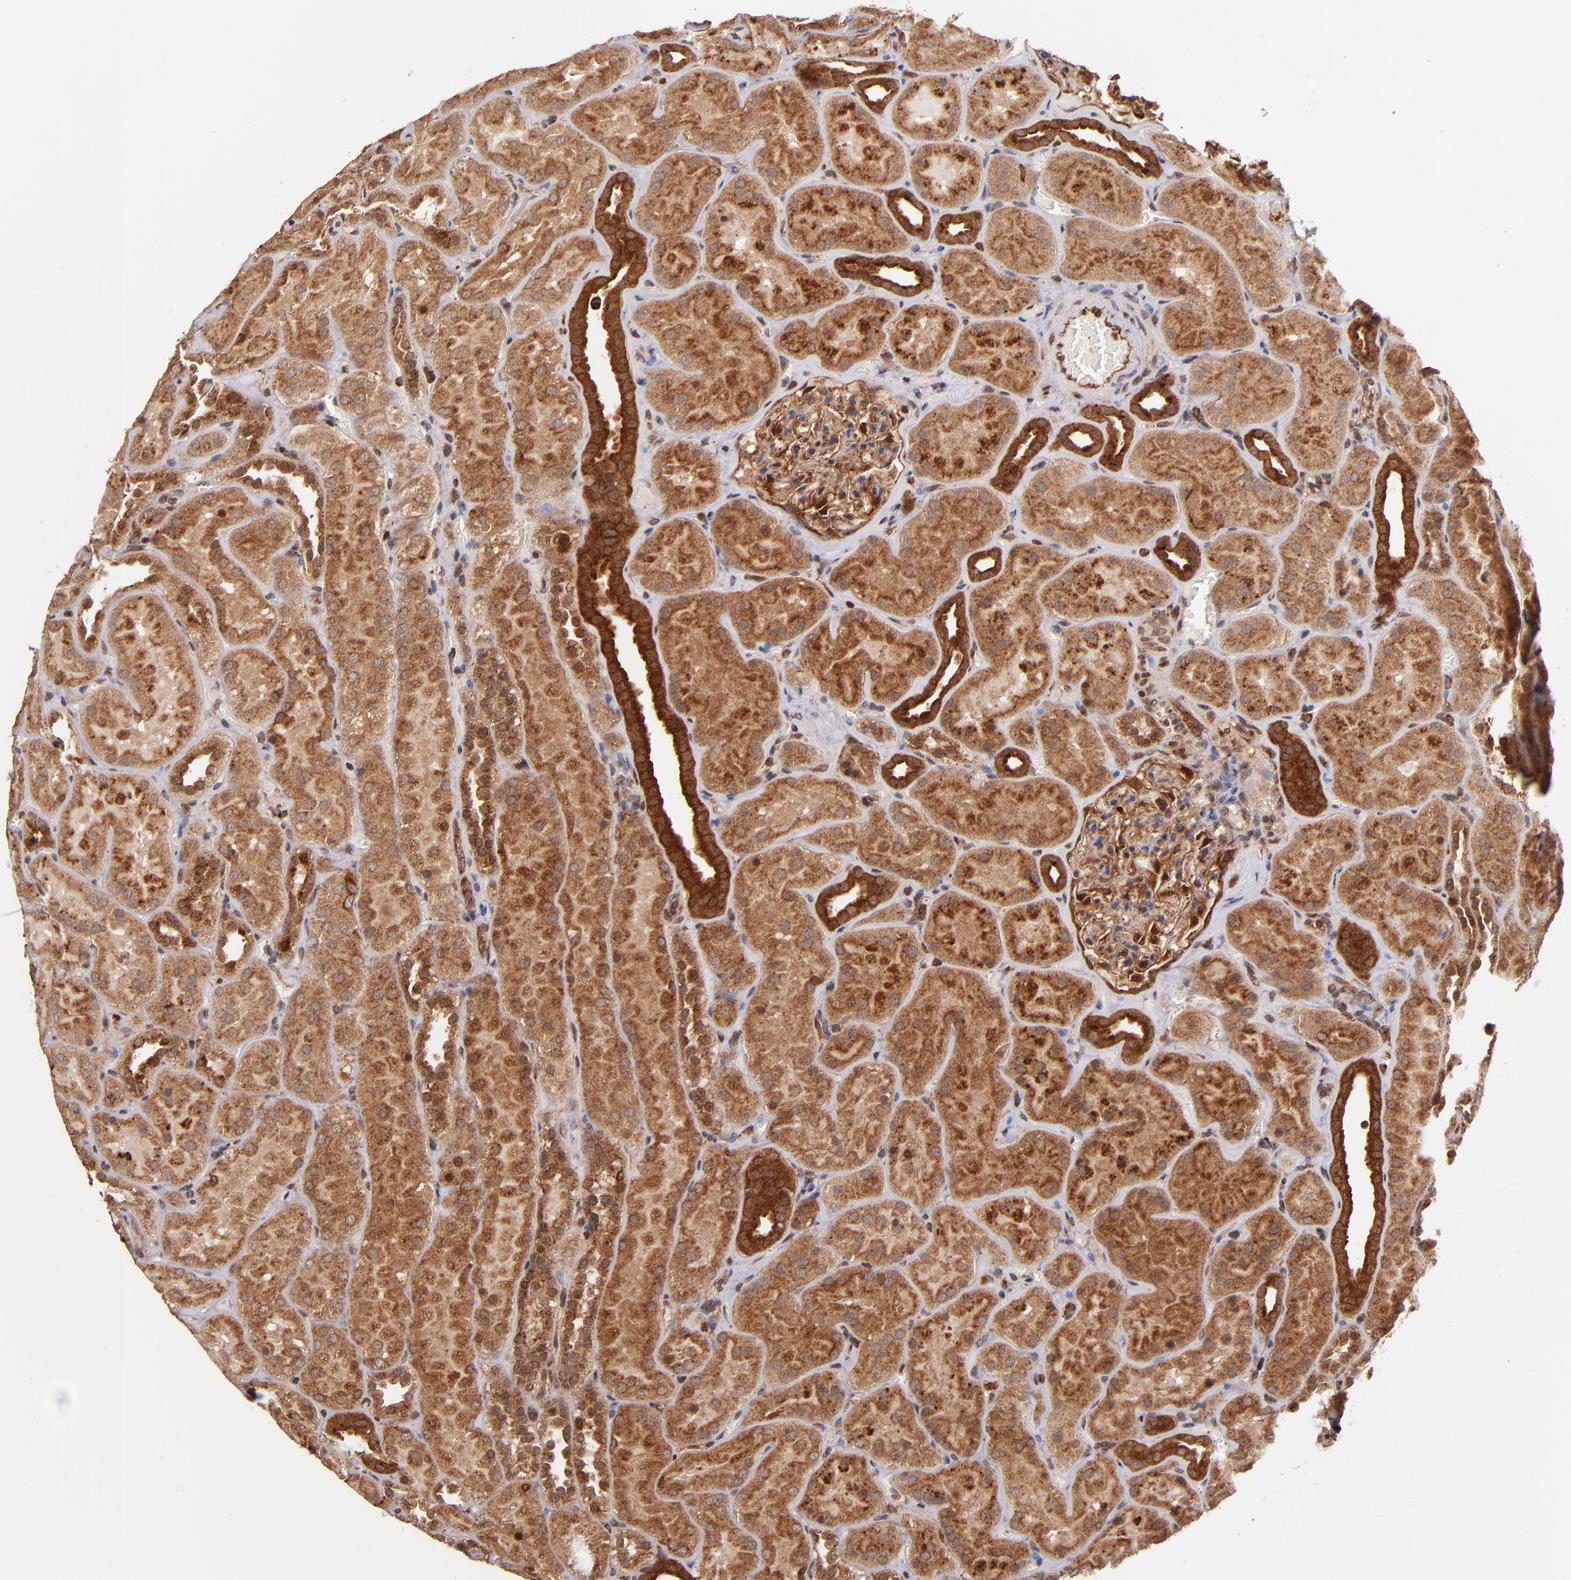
{"staining": {"intensity": "strong", "quantity": ">75%", "location": "cytoplasmic/membranous"}, "tissue": "kidney", "cell_type": "Cells in glomeruli", "image_type": "normal", "snomed": [{"axis": "morphology", "description": "Normal tissue, NOS"}, {"axis": "topography", "description": "Kidney"}], "caption": "A micrograph of human kidney stained for a protein reveals strong cytoplasmic/membranous brown staining in cells in glomeruli. (IHC, brightfield microscopy, high magnification).", "gene": "STX8", "patient": {"sex": "male", "age": 28}}